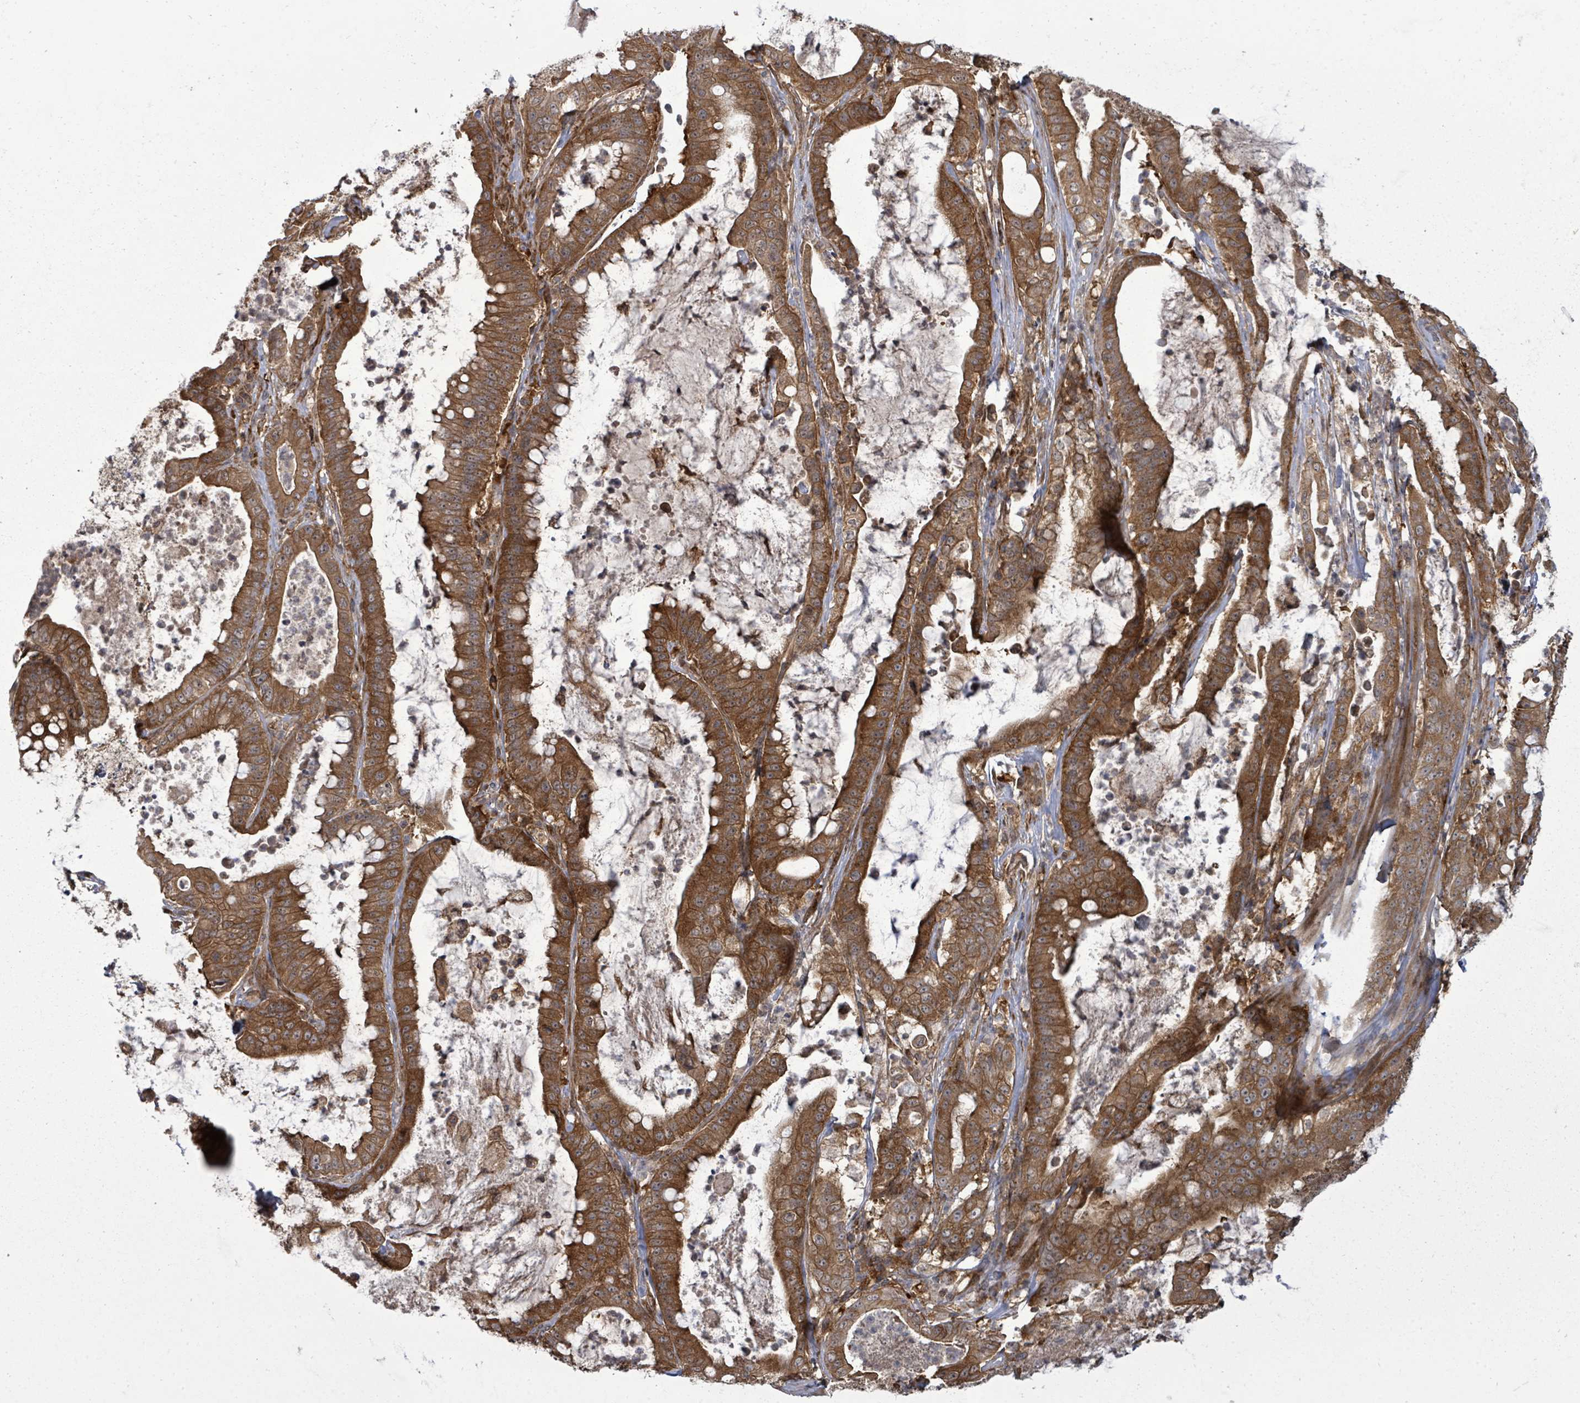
{"staining": {"intensity": "moderate", "quantity": ">75%", "location": "cytoplasmic/membranous"}, "tissue": "pancreatic cancer", "cell_type": "Tumor cells", "image_type": "cancer", "snomed": [{"axis": "morphology", "description": "Adenocarcinoma, NOS"}, {"axis": "topography", "description": "Pancreas"}], "caption": "This is a micrograph of immunohistochemistry staining of pancreatic cancer, which shows moderate staining in the cytoplasmic/membranous of tumor cells.", "gene": "EIF3C", "patient": {"sex": "male", "age": 71}}